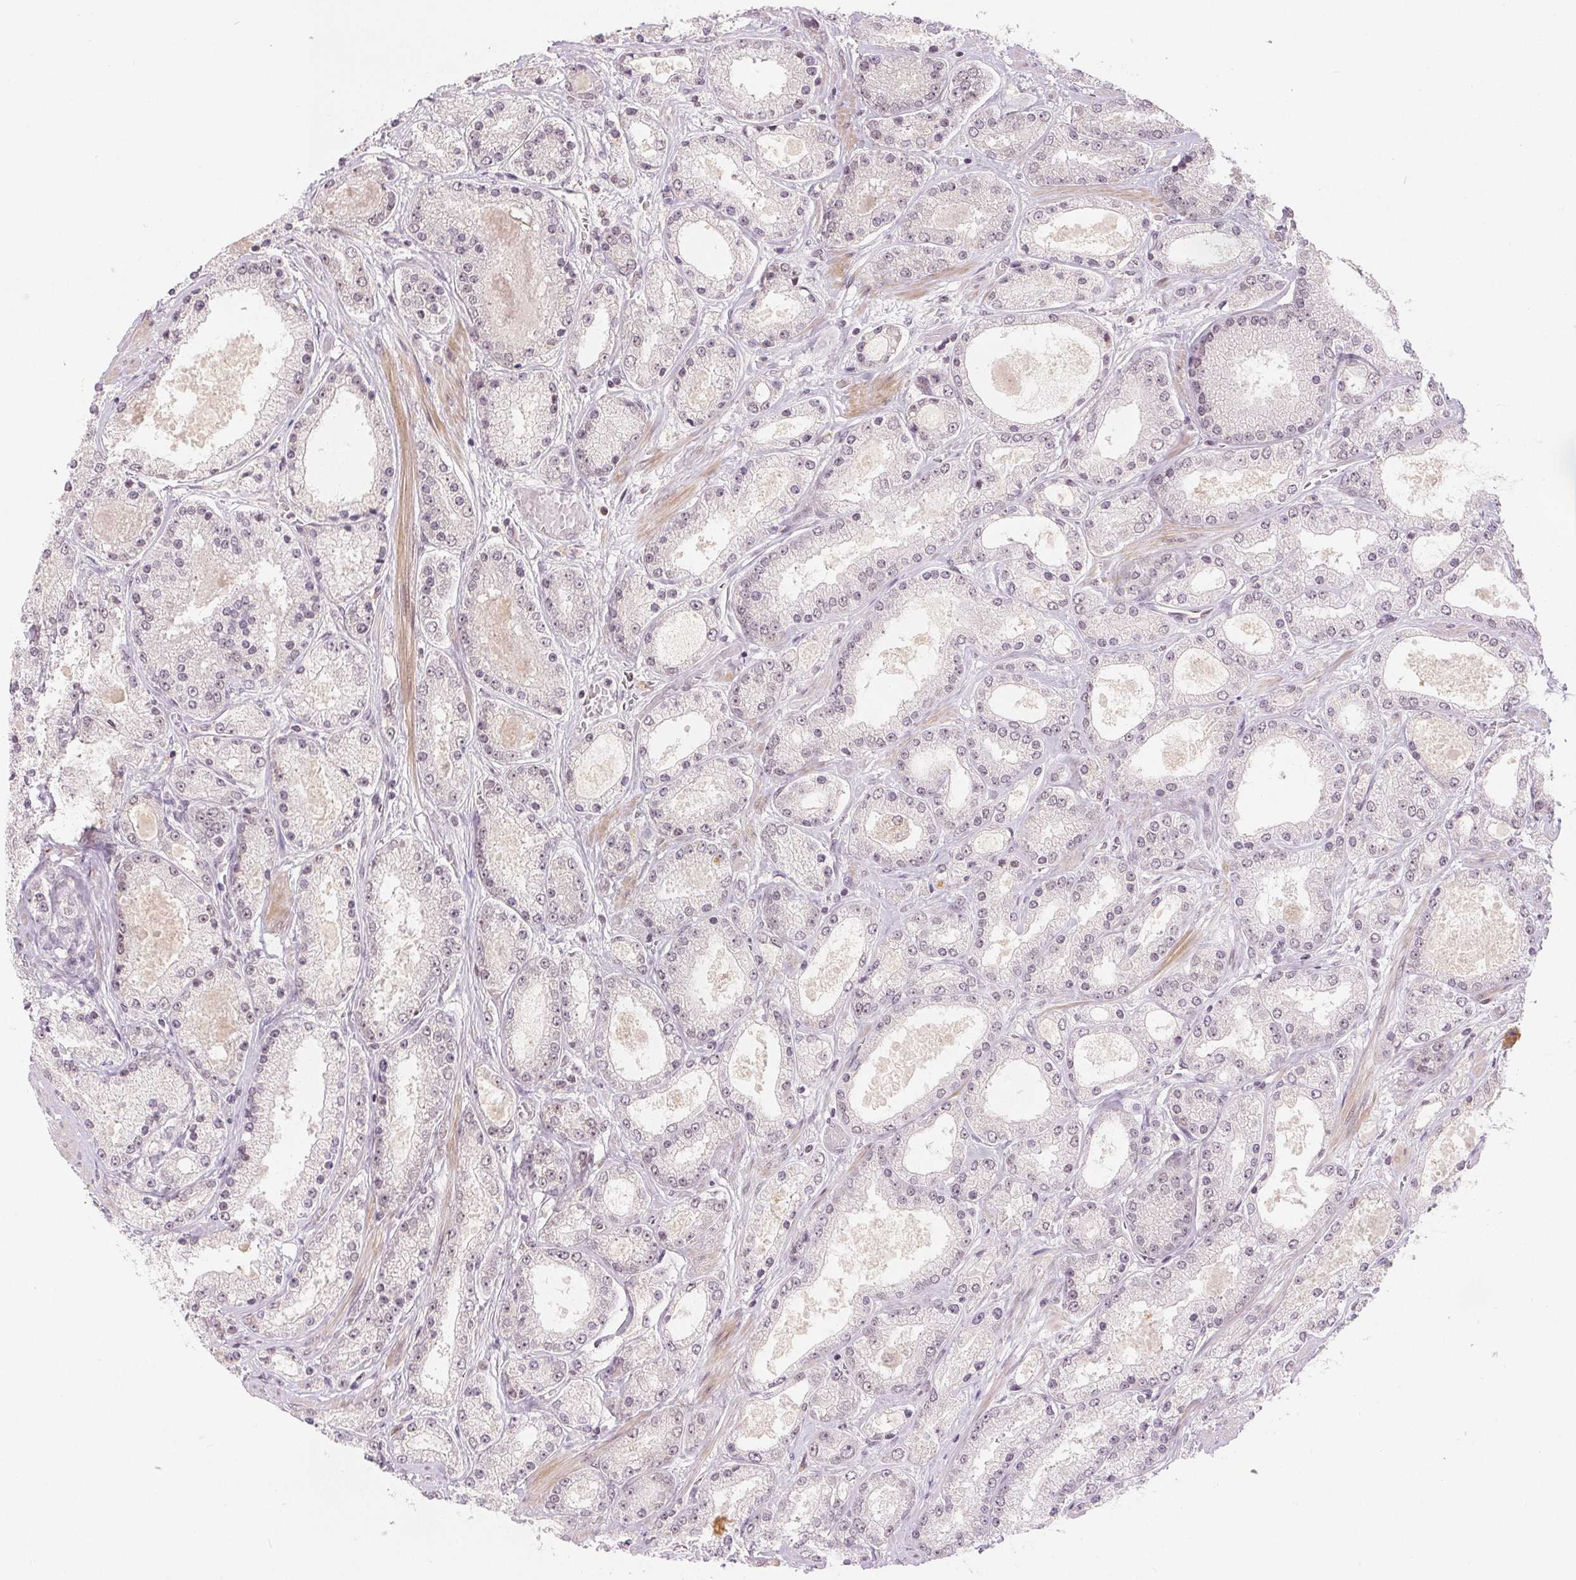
{"staining": {"intensity": "negative", "quantity": "none", "location": "none"}, "tissue": "prostate cancer", "cell_type": "Tumor cells", "image_type": "cancer", "snomed": [{"axis": "morphology", "description": "Adenocarcinoma, High grade"}, {"axis": "topography", "description": "Prostate"}], "caption": "IHC of high-grade adenocarcinoma (prostate) displays no positivity in tumor cells. (DAB immunohistochemistry visualized using brightfield microscopy, high magnification).", "gene": "DEK", "patient": {"sex": "male", "age": 67}}